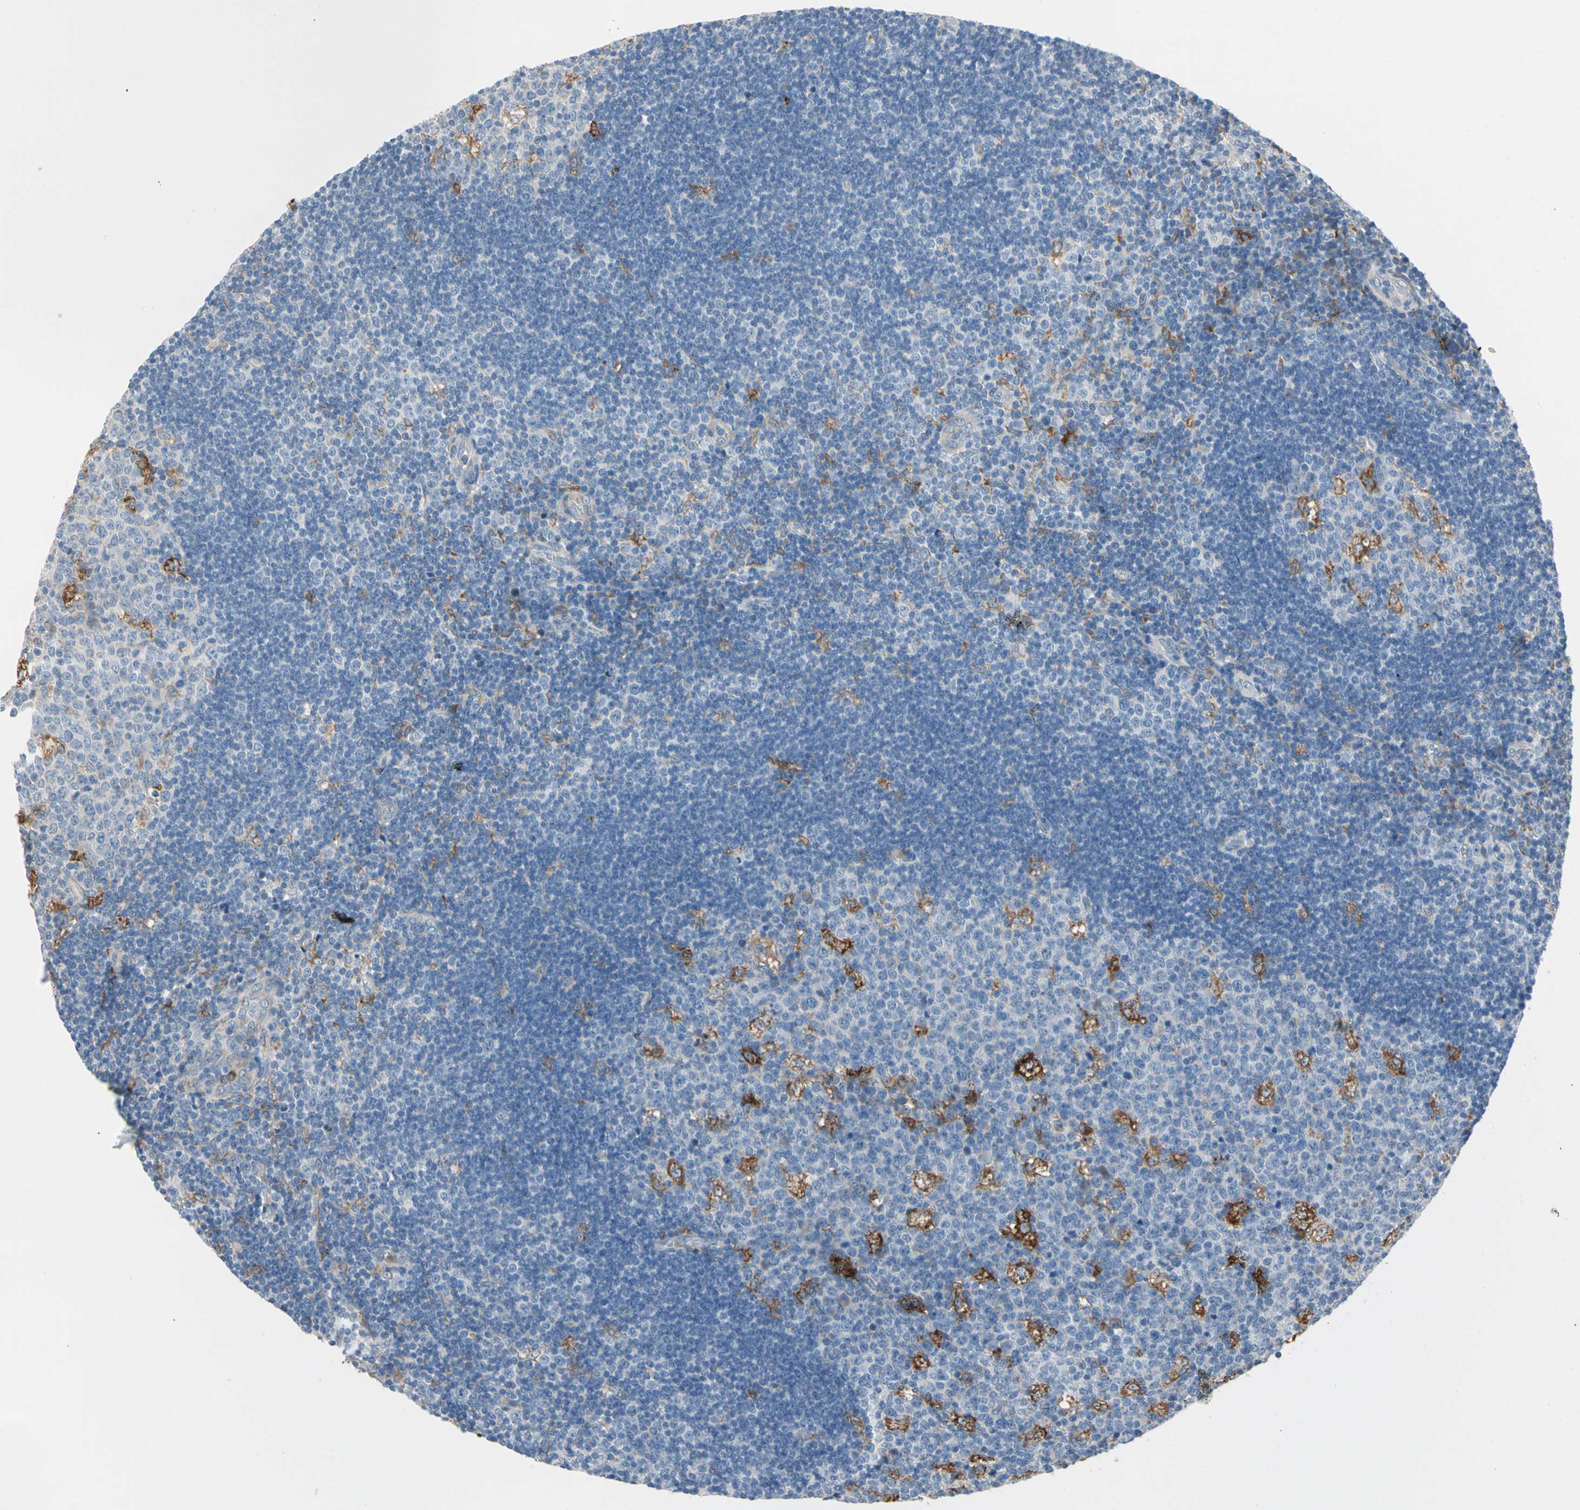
{"staining": {"intensity": "strong", "quantity": "<25%", "location": "cytoplasmic/membranous"}, "tissue": "lymph node", "cell_type": "Germinal center cells", "image_type": "normal", "snomed": [{"axis": "morphology", "description": "Normal tissue, NOS"}, {"axis": "topography", "description": "Lymph node"}, {"axis": "topography", "description": "Salivary gland"}], "caption": "Protein expression analysis of benign lymph node demonstrates strong cytoplasmic/membranous staining in approximately <25% of germinal center cells. The staining is performed using DAB brown chromogen to label protein expression. The nuclei are counter-stained blue using hematoxylin.", "gene": "LRPAP1", "patient": {"sex": "male", "age": 8}}